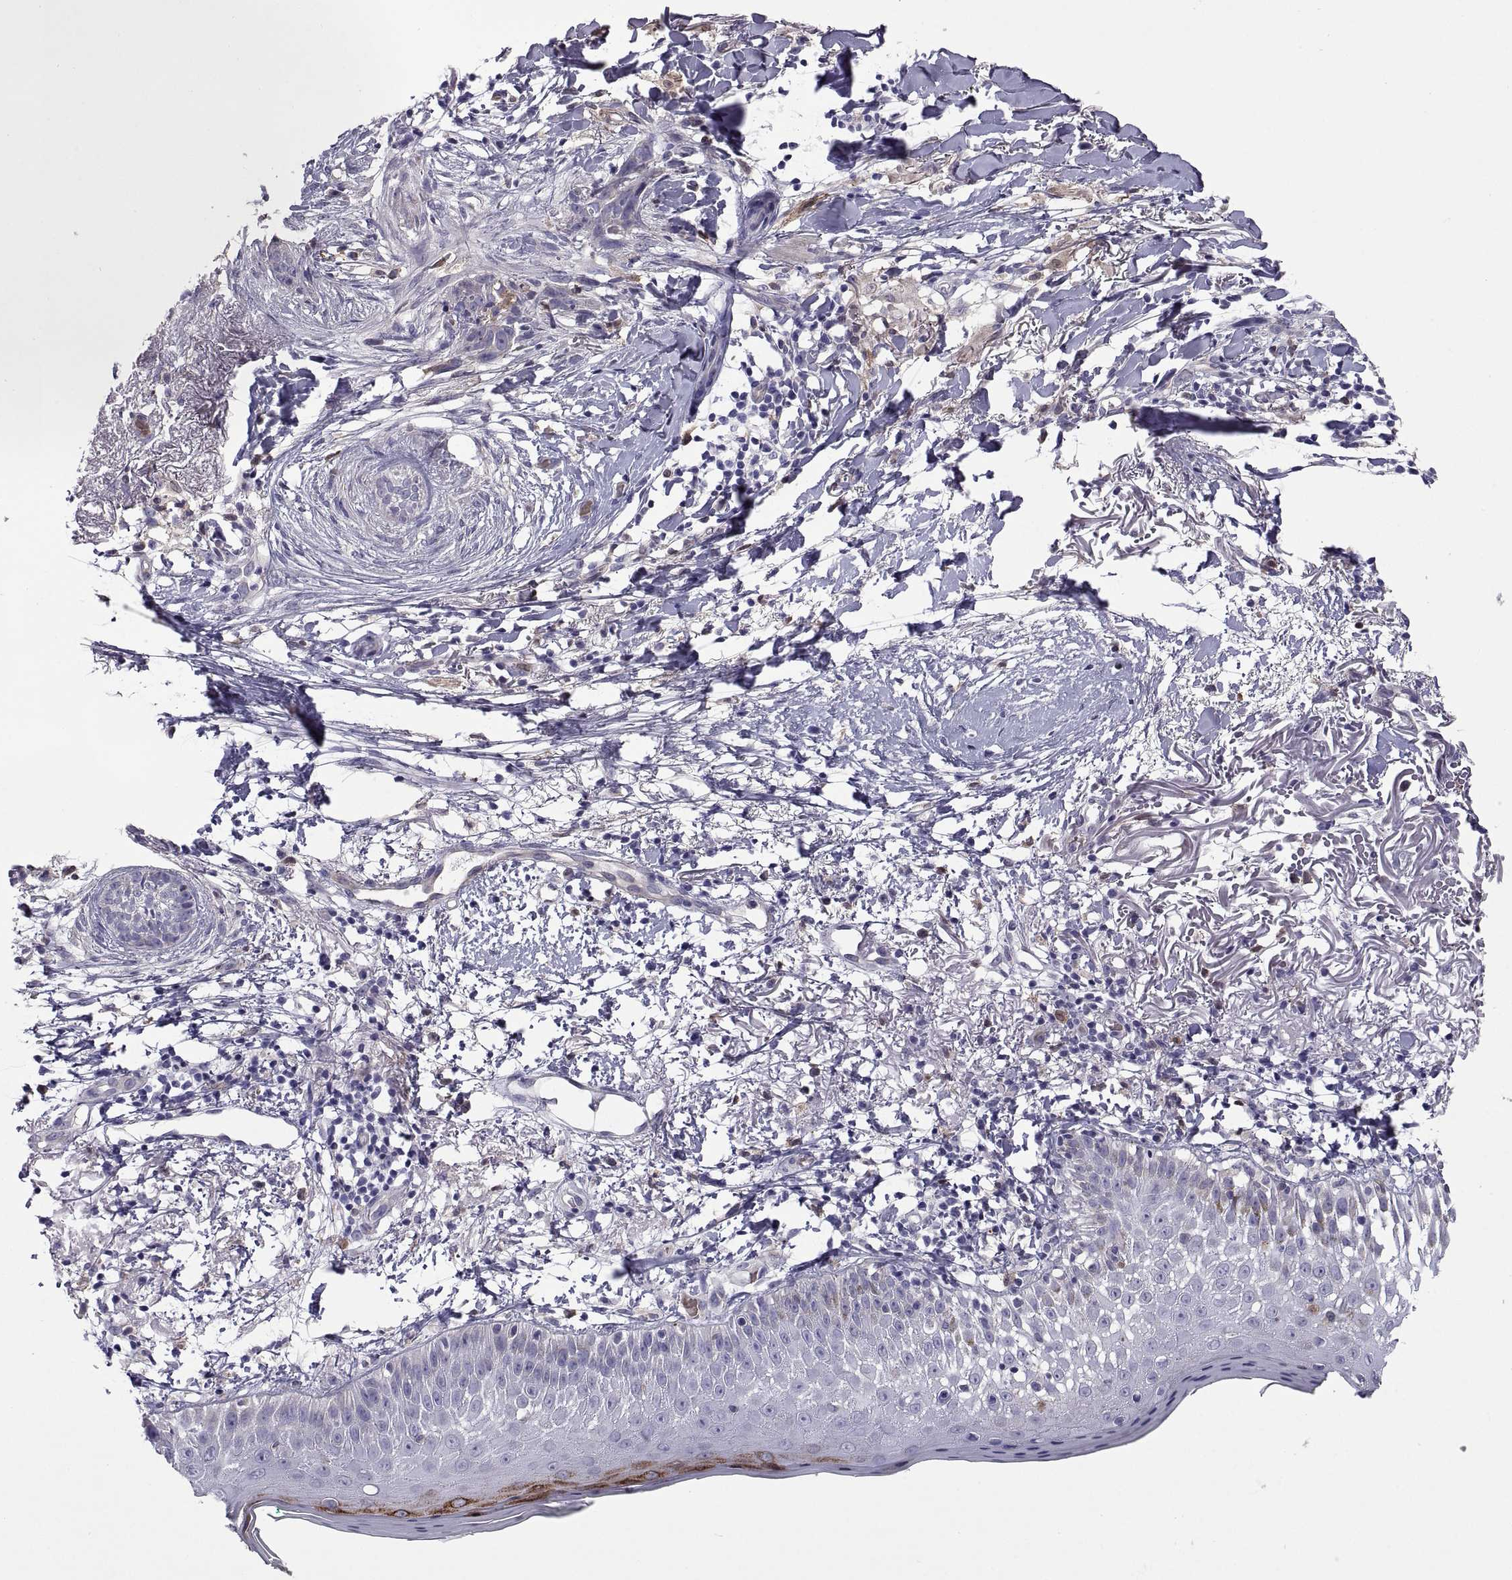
{"staining": {"intensity": "negative", "quantity": "none", "location": "none"}, "tissue": "skin cancer", "cell_type": "Tumor cells", "image_type": "cancer", "snomed": [{"axis": "morphology", "description": "Normal tissue, NOS"}, {"axis": "morphology", "description": "Basal cell carcinoma"}, {"axis": "topography", "description": "Skin"}], "caption": "High power microscopy histopathology image of an IHC photomicrograph of basal cell carcinoma (skin), revealing no significant staining in tumor cells.", "gene": "DOK3", "patient": {"sex": "male", "age": 84}}